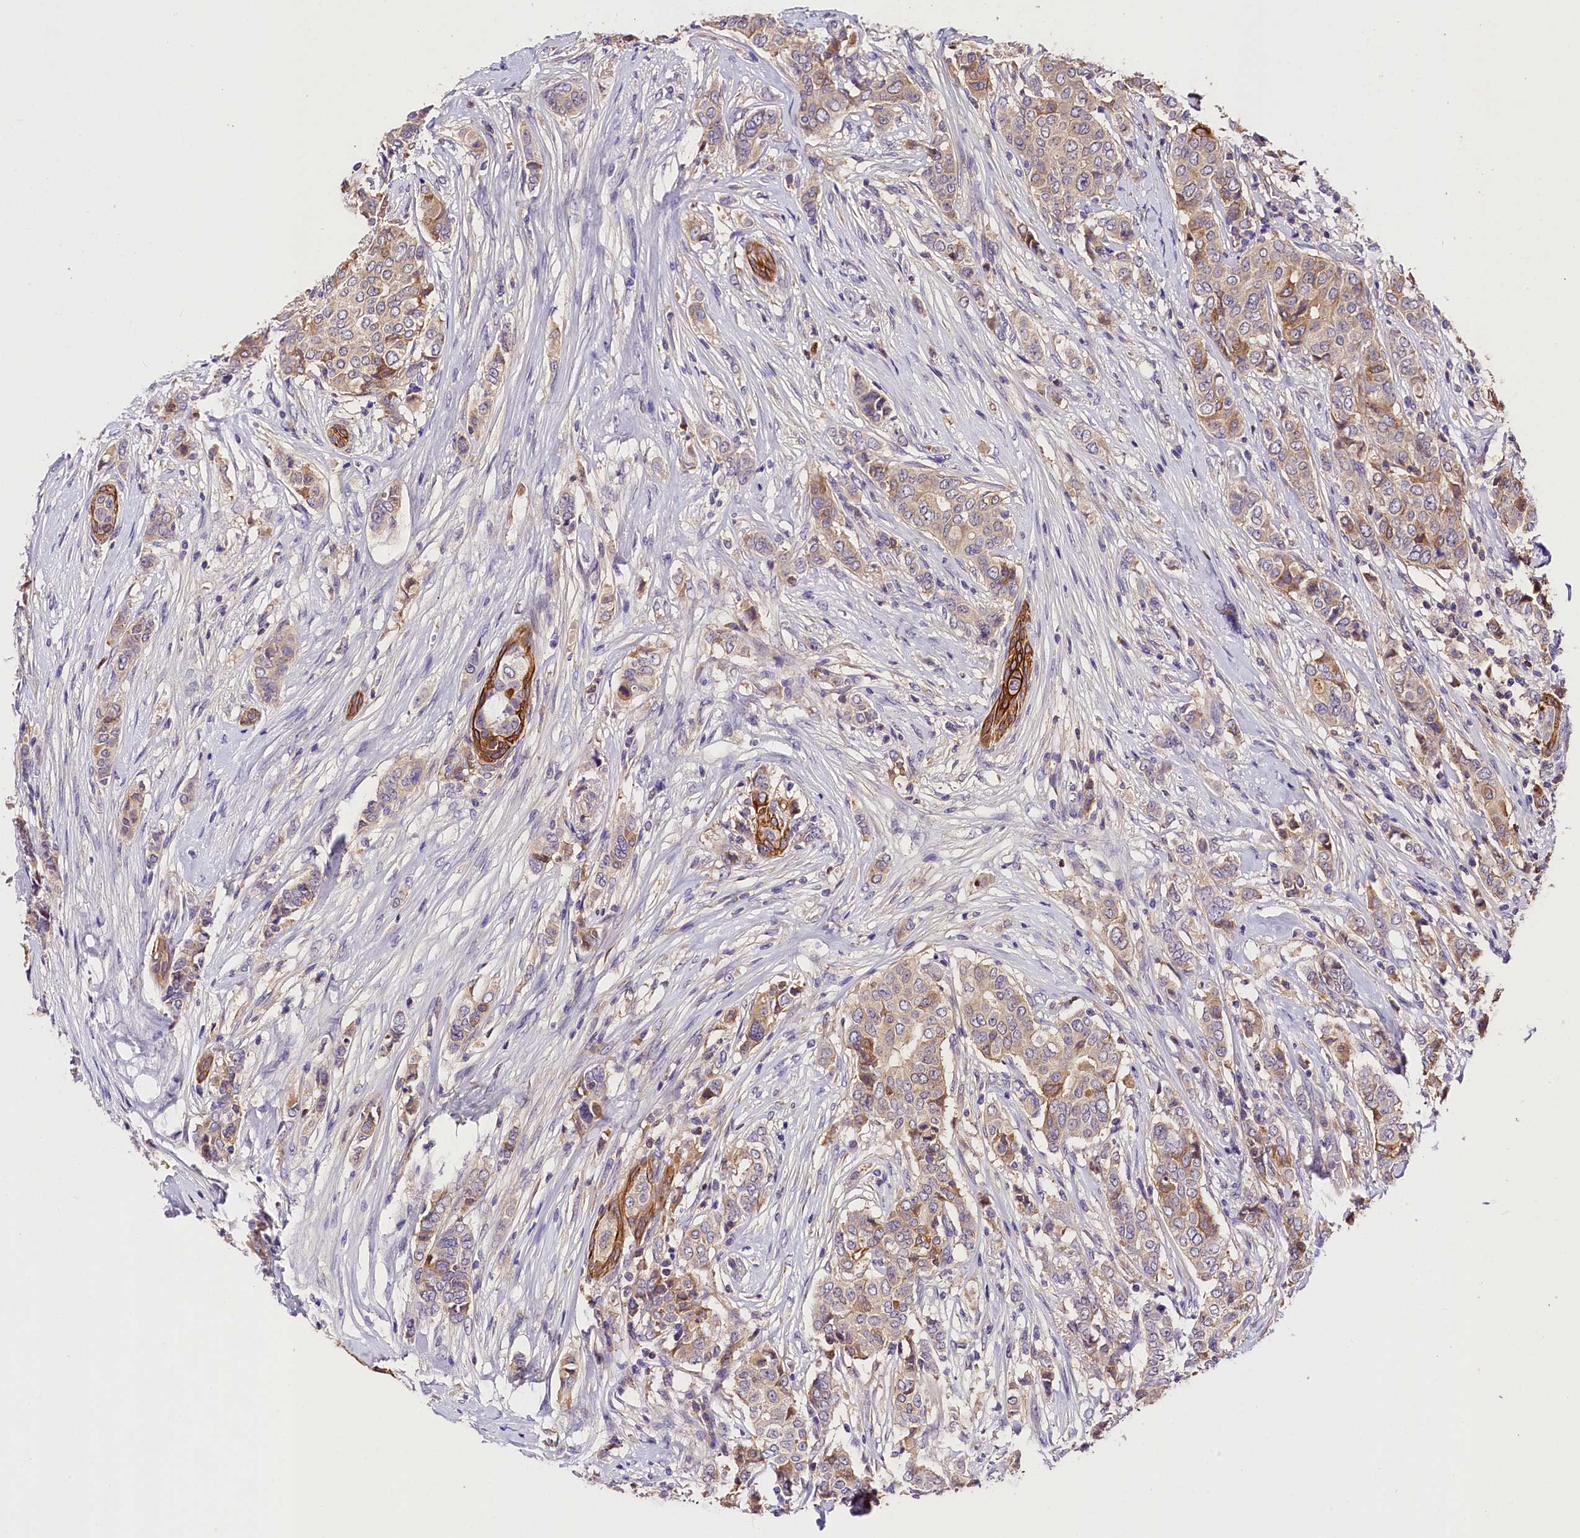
{"staining": {"intensity": "weak", "quantity": "<25%", "location": "cytoplasmic/membranous"}, "tissue": "breast cancer", "cell_type": "Tumor cells", "image_type": "cancer", "snomed": [{"axis": "morphology", "description": "Lobular carcinoma"}, {"axis": "topography", "description": "Breast"}], "caption": "DAB immunohistochemical staining of human breast cancer (lobular carcinoma) reveals no significant positivity in tumor cells. Nuclei are stained in blue.", "gene": "ARMC6", "patient": {"sex": "female", "age": 51}}